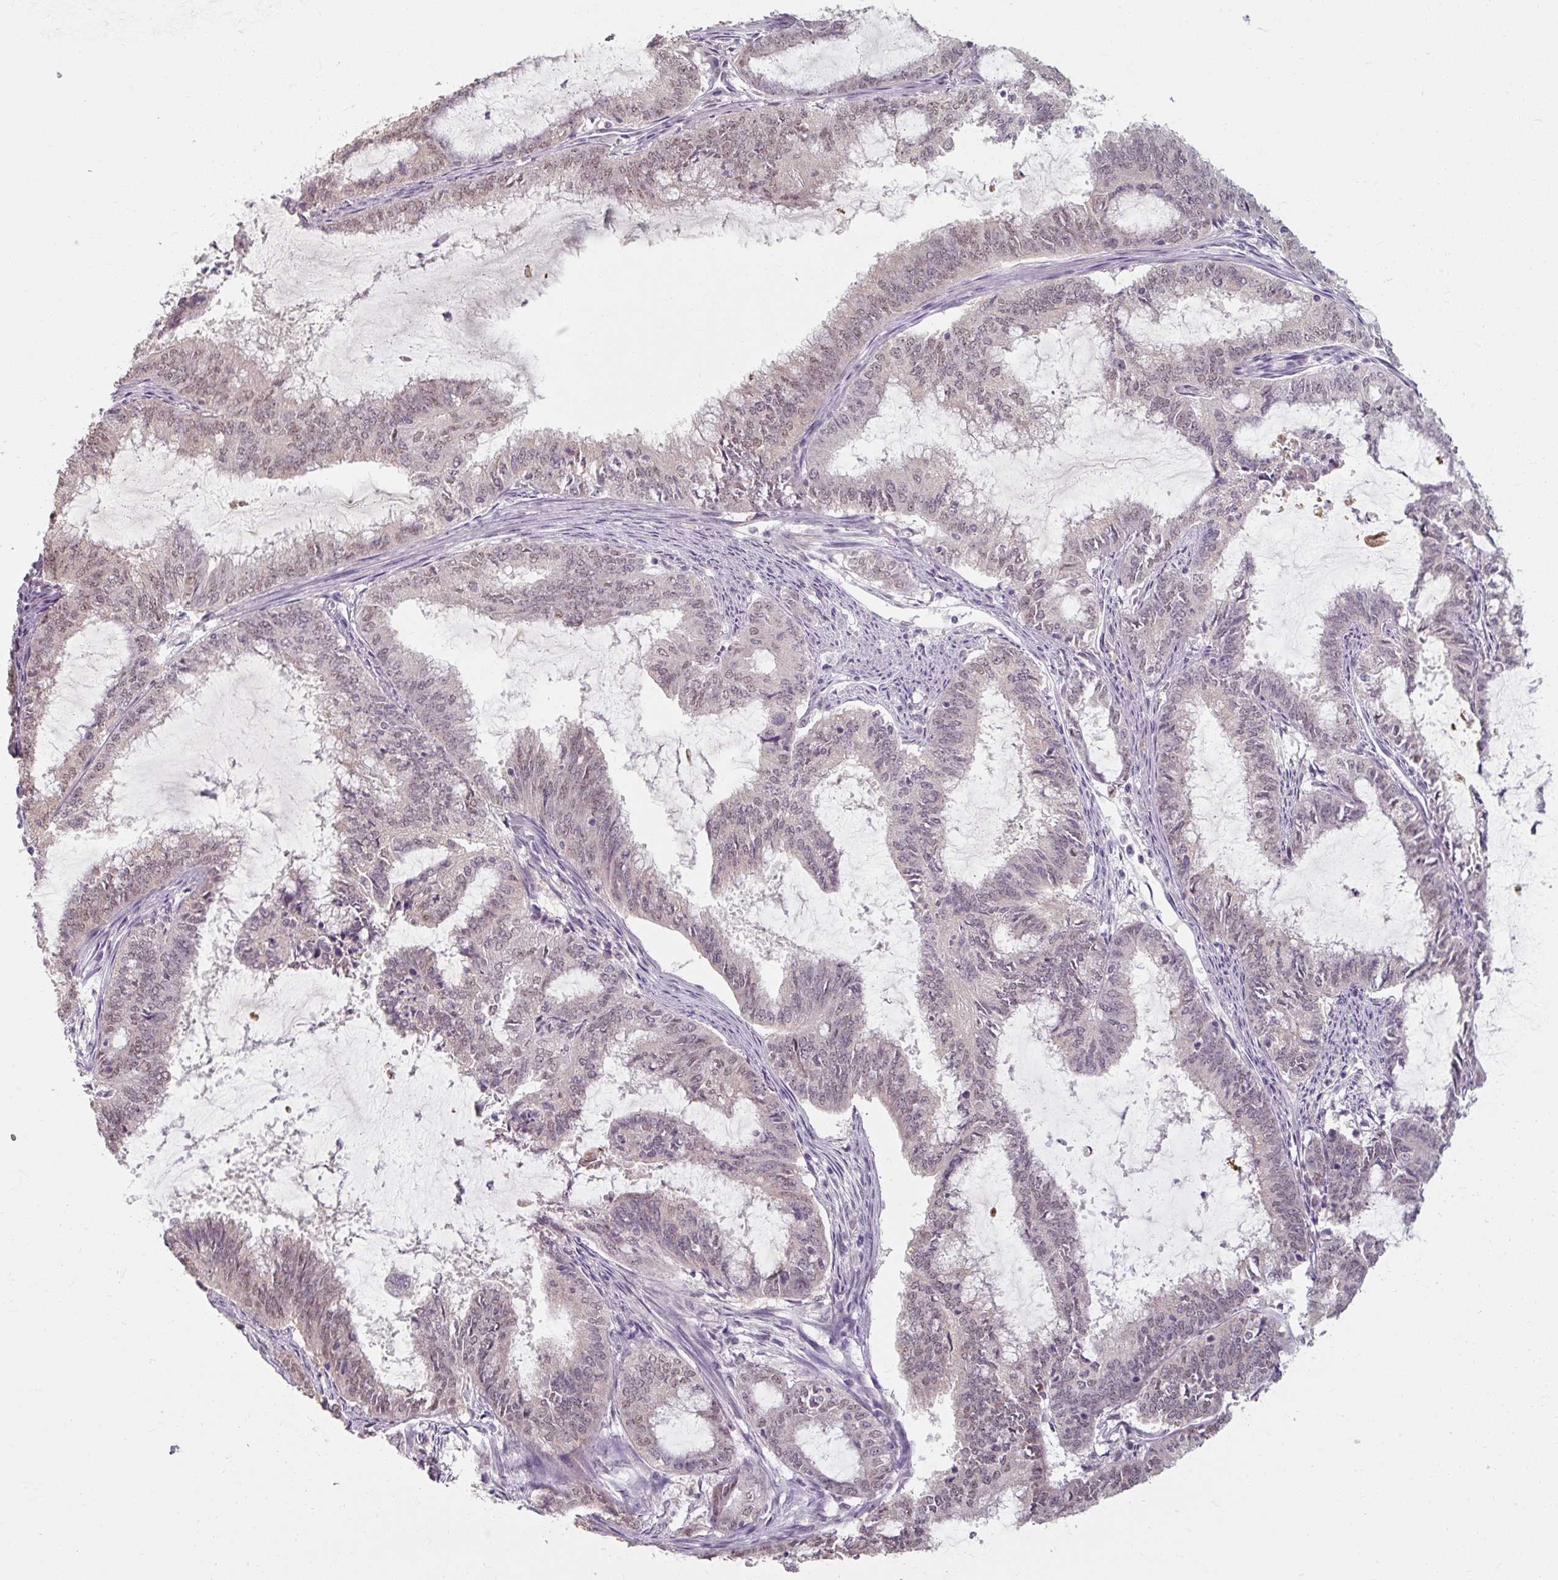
{"staining": {"intensity": "weak", "quantity": "<25%", "location": "nuclear"}, "tissue": "endometrial cancer", "cell_type": "Tumor cells", "image_type": "cancer", "snomed": [{"axis": "morphology", "description": "Adenocarcinoma, NOS"}, {"axis": "topography", "description": "Endometrium"}], "caption": "A micrograph of endometrial cancer stained for a protein demonstrates no brown staining in tumor cells.", "gene": "ZFTRAF1", "patient": {"sex": "female", "age": 51}}